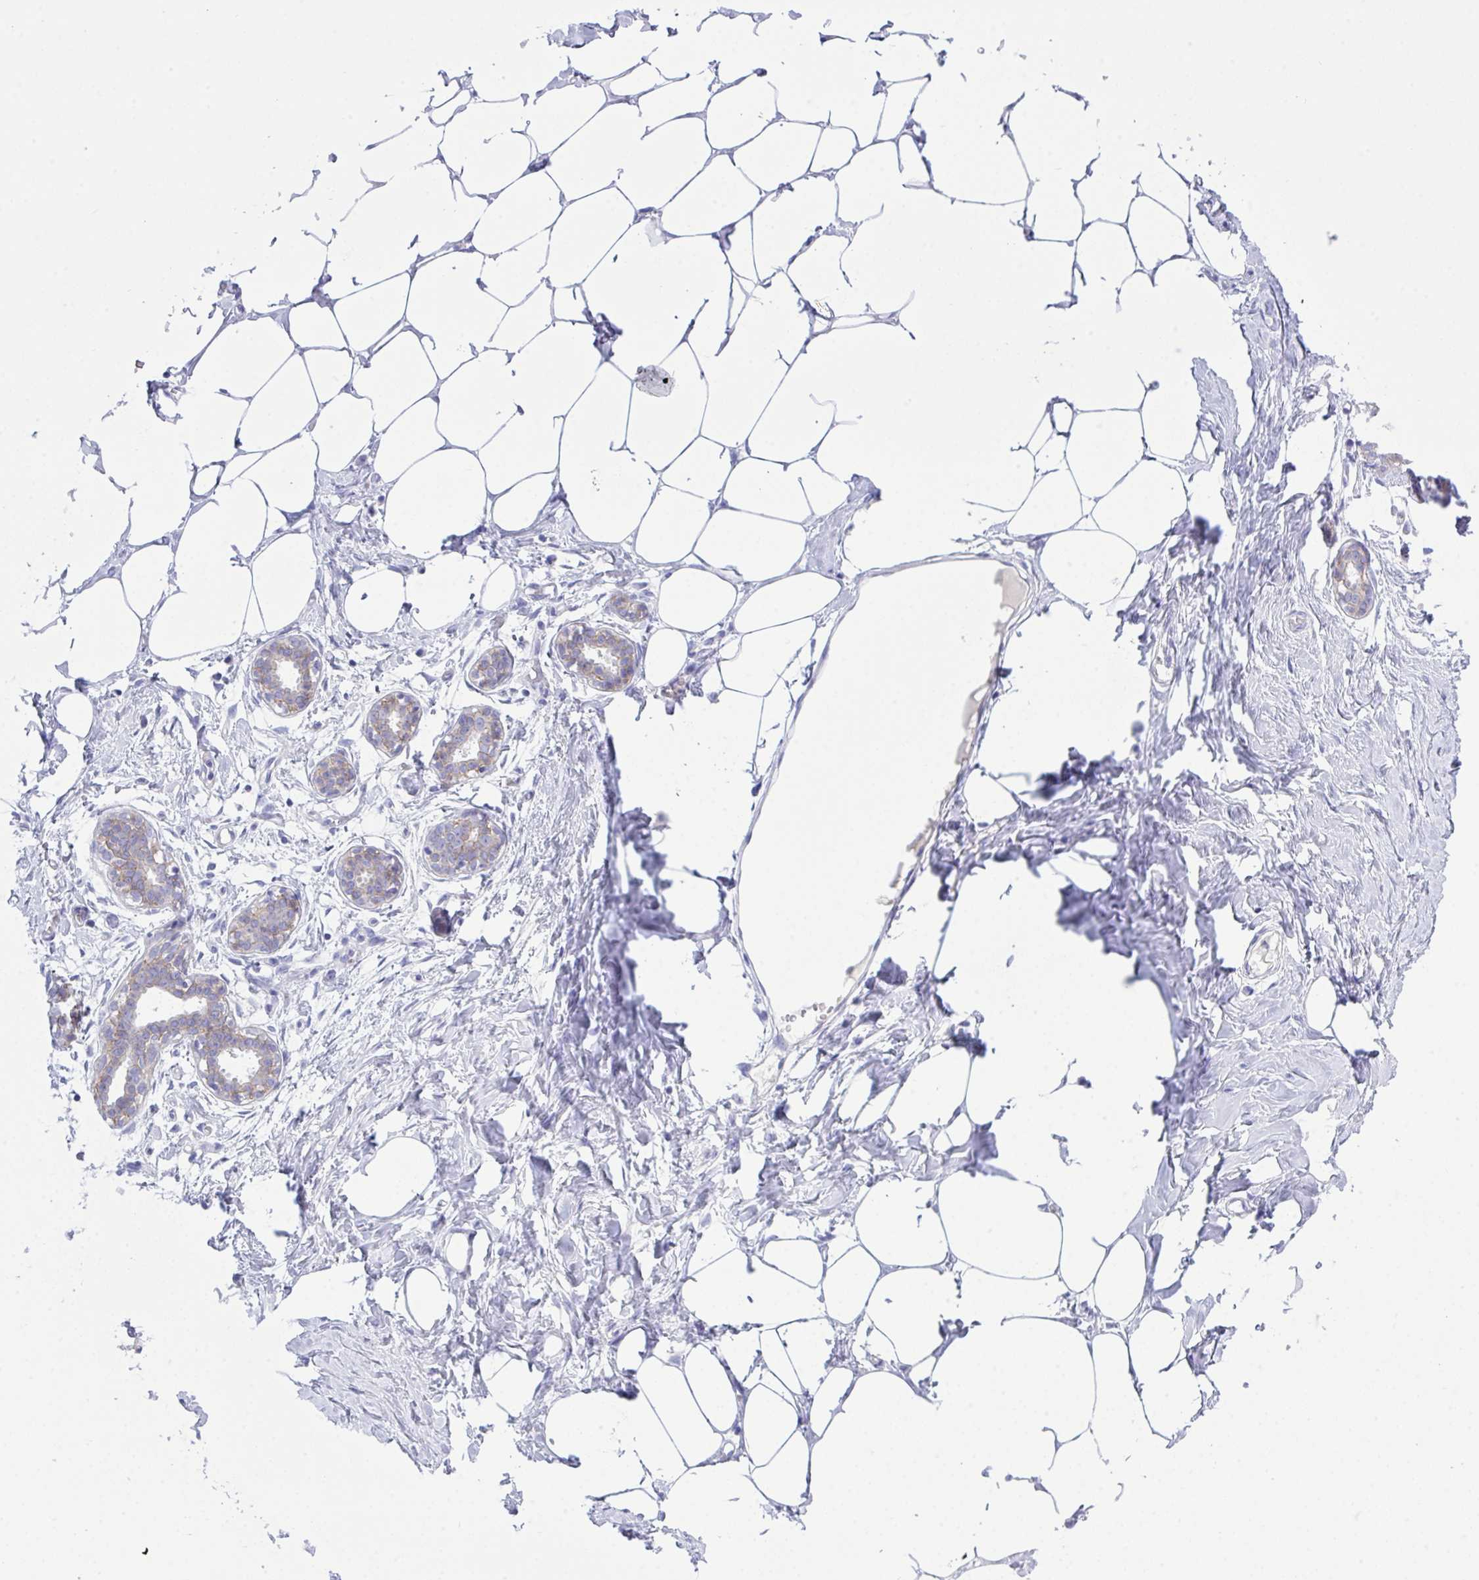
{"staining": {"intensity": "negative", "quantity": "none", "location": "none"}, "tissue": "breast", "cell_type": "Adipocytes", "image_type": "normal", "snomed": [{"axis": "morphology", "description": "Normal tissue, NOS"}, {"axis": "topography", "description": "Breast"}], "caption": "DAB immunohistochemical staining of normal human breast reveals no significant staining in adipocytes.", "gene": "GLB1L2", "patient": {"sex": "female", "age": 27}}